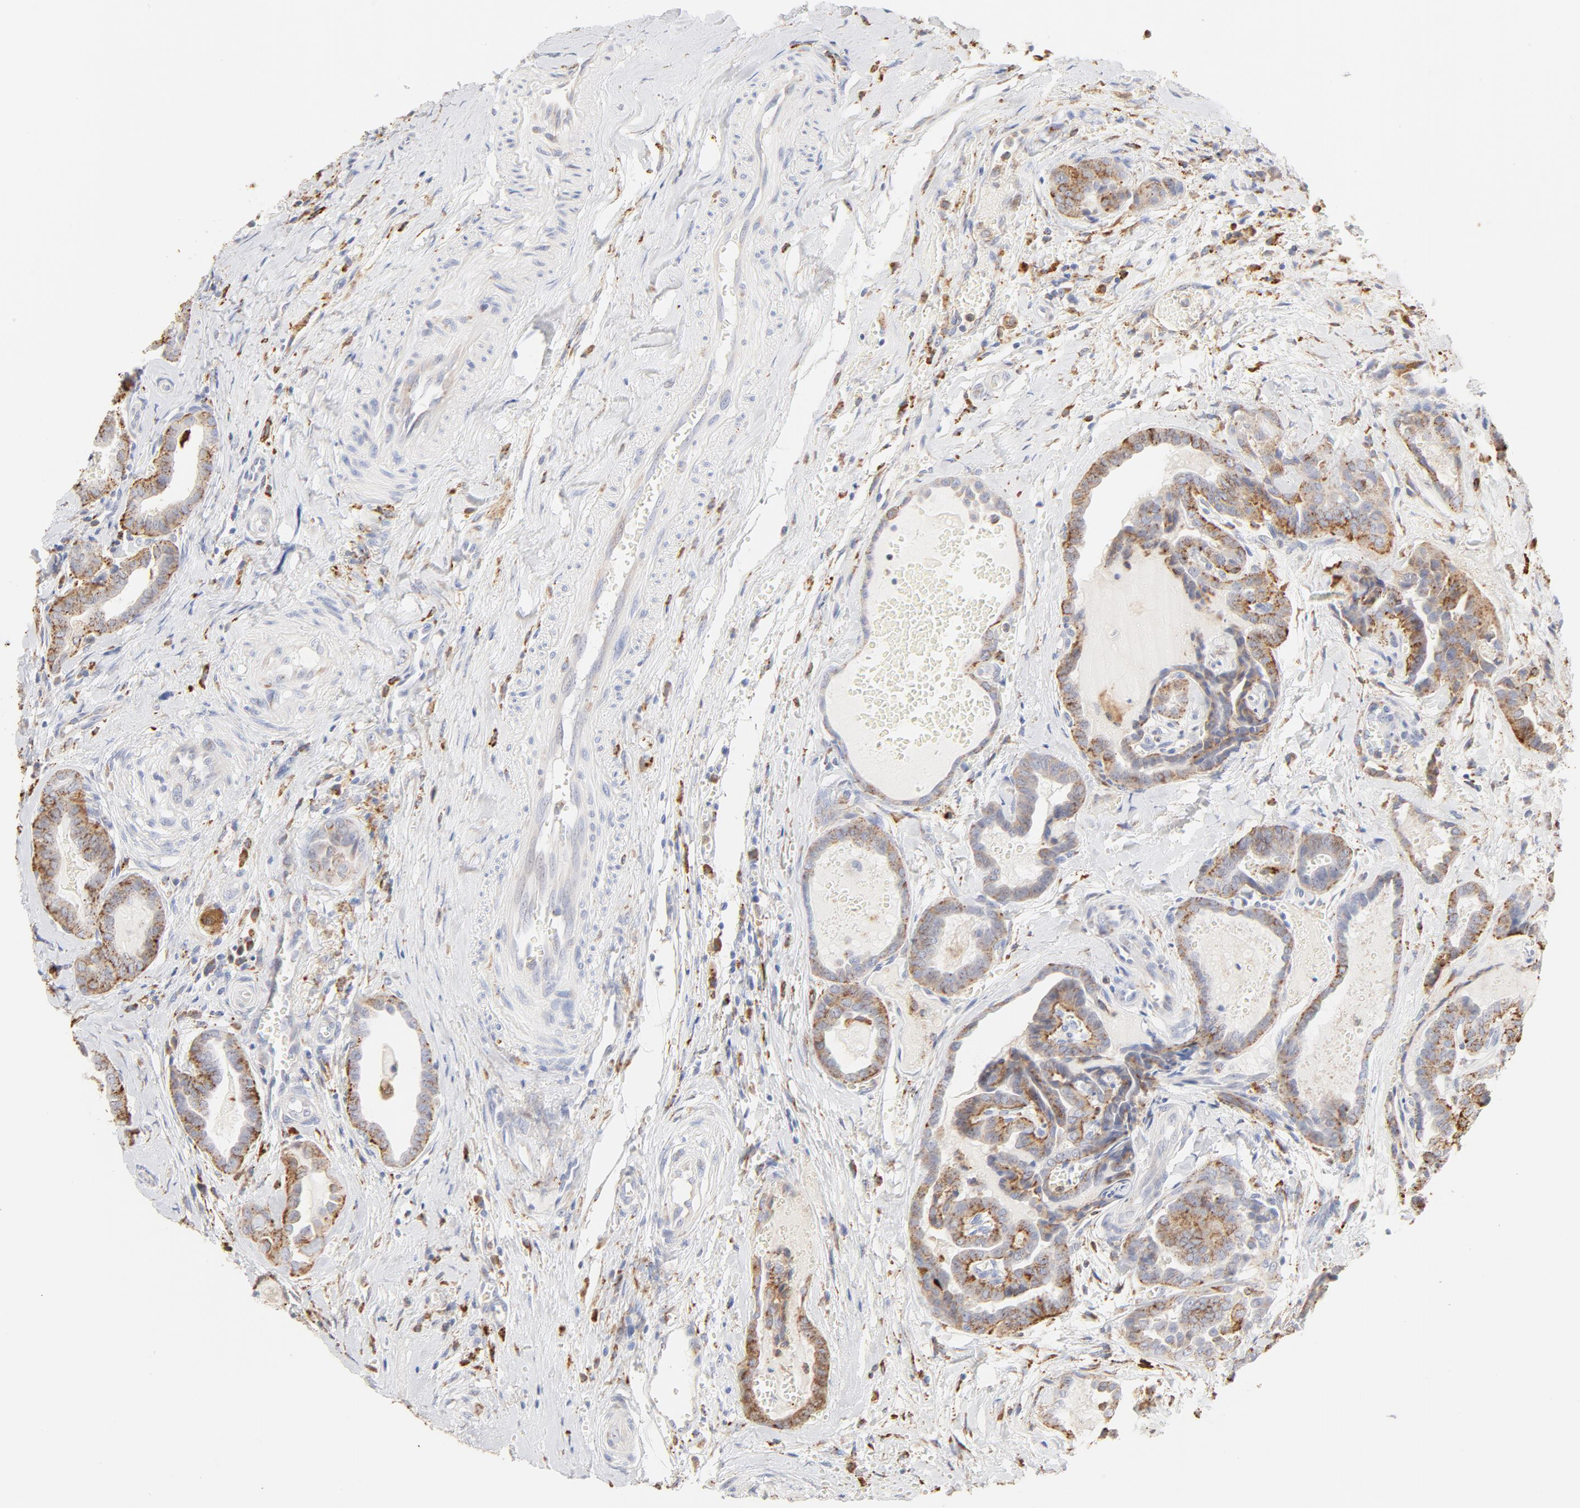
{"staining": {"intensity": "moderate", "quantity": "25%-75%", "location": "cytoplasmic/membranous"}, "tissue": "thyroid cancer", "cell_type": "Tumor cells", "image_type": "cancer", "snomed": [{"axis": "morphology", "description": "Carcinoma, NOS"}, {"axis": "topography", "description": "Thyroid gland"}], "caption": "Carcinoma (thyroid) was stained to show a protein in brown. There is medium levels of moderate cytoplasmic/membranous expression in approximately 25%-75% of tumor cells. (DAB (3,3'-diaminobenzidine) = brown stain, brightfield microscopy at high magnification).", "gene": "CTSH", "patient": {"sex": "female", "age": 91}}